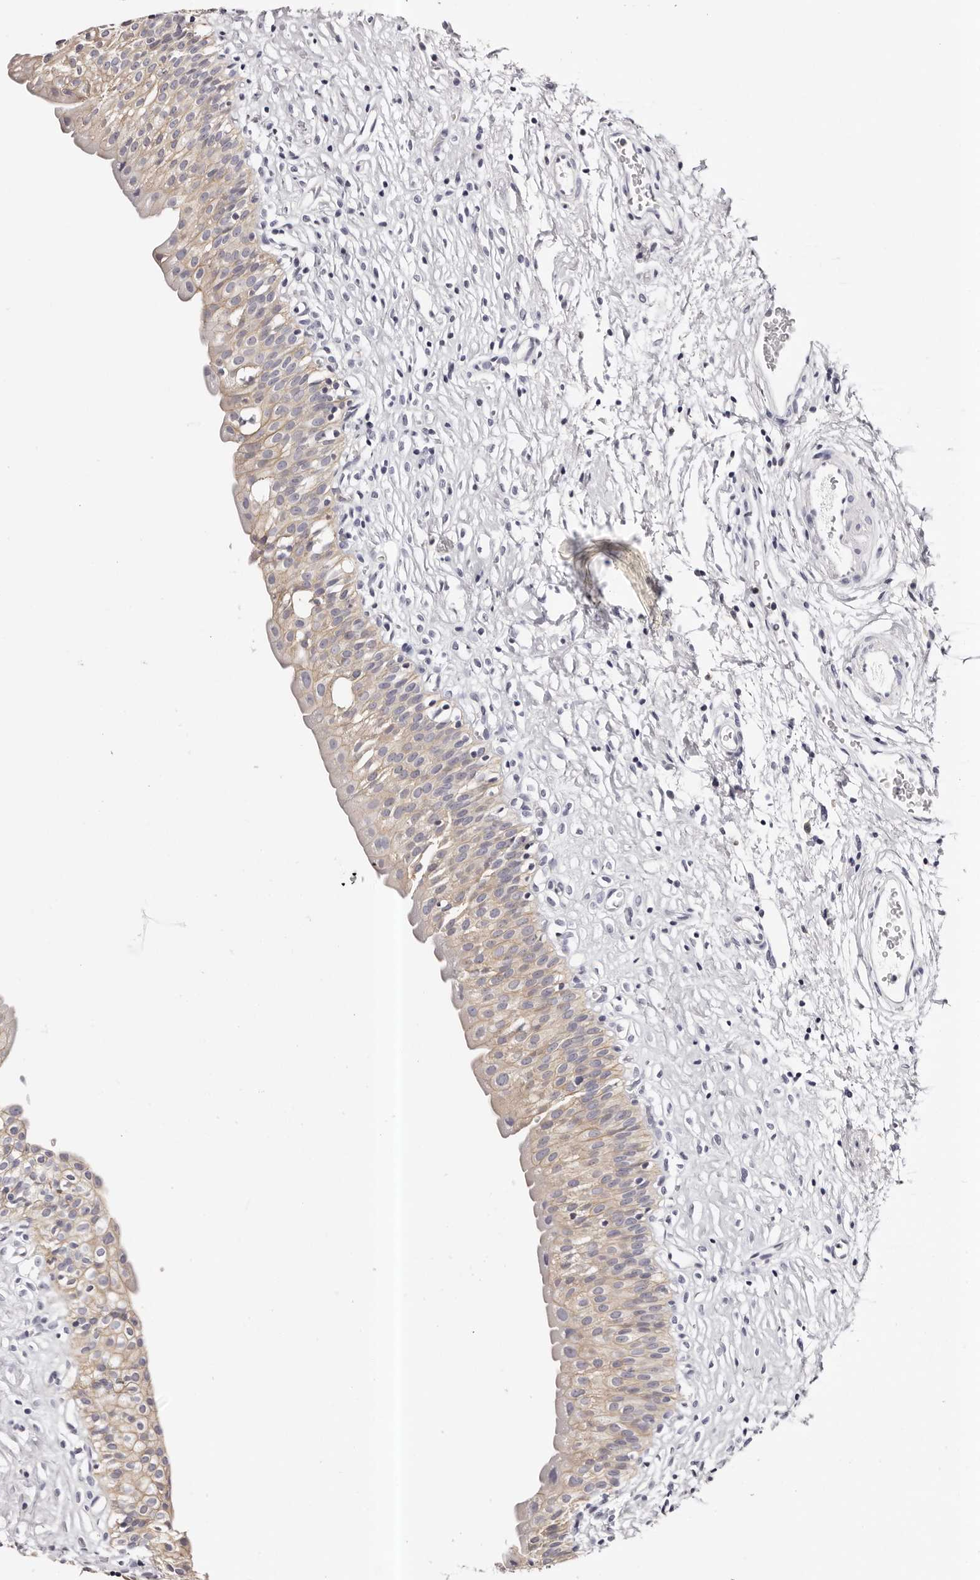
{"staining": {"intensity": "weak", "quantity": ">75%", "location": "cytoplasmic/membranous"}, "tissue": "urinary bladder", "cell_type": "Urothelial cells", "image_type": "normal", "snomed": [{"axis": "morphology", "description": "Normal tissue, NOS"}, {"axis": "topography", "description": "Urinary bladder"}], "caption": "An image of human urinary bladder stained for a protein displays weak cytoplasmic/membranous brown staining in urothelial cells. (Brightfield microscopy of DAB IHC at high magnification).", "gene": "ROM1", "patient": {"sex": "male", "age": 51}}